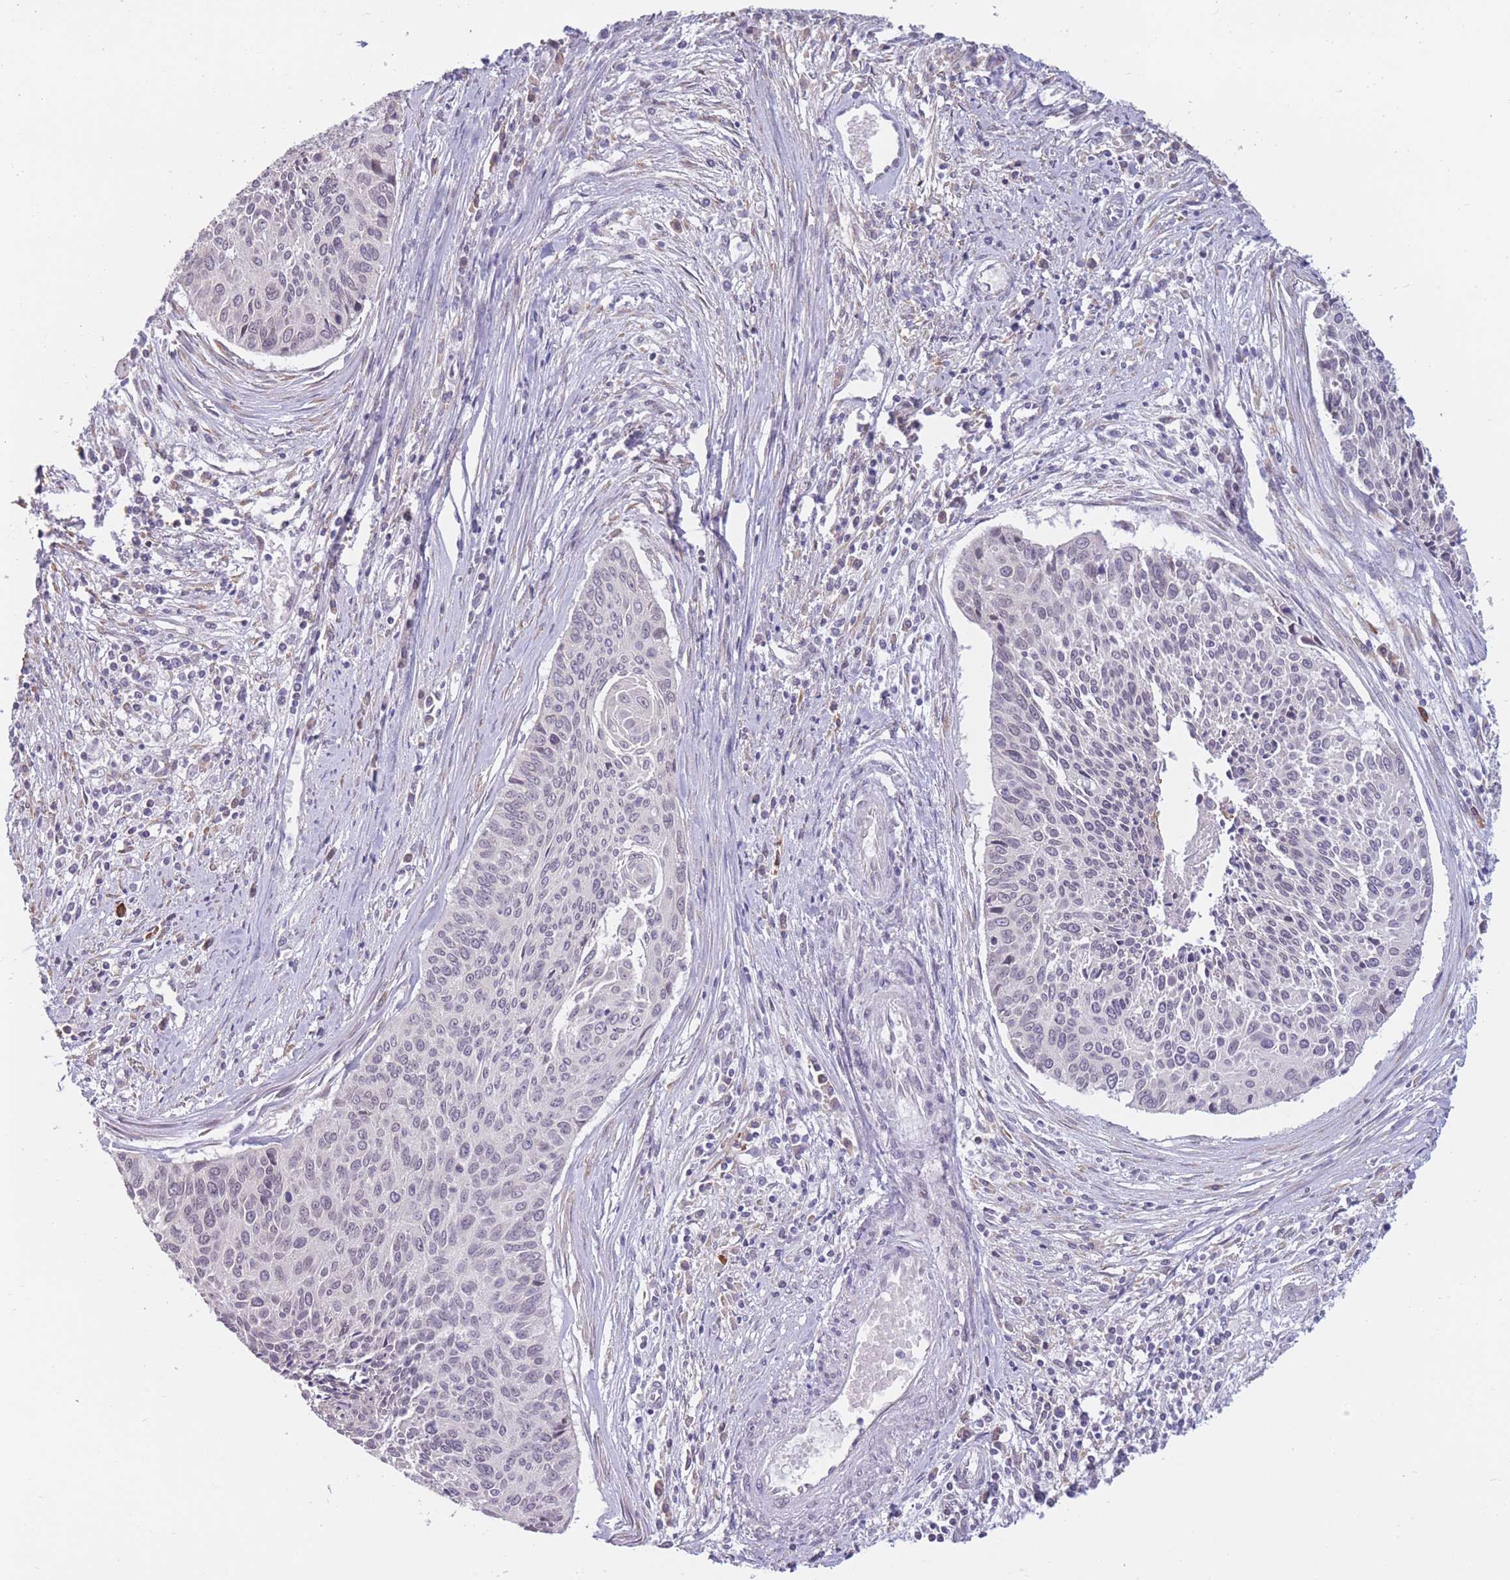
{"staining": {"intensity": "negative", "quantity": "none", "location": "none"}, "tissue": "cervical cancer", "cell_type": "Tumor cells", "image_type": "cancer", "snomed": [{"axis": "morphology", "description": "Squamous cell carcinoma, NOS"}, {"axis": "topography", "description": "Cervix"}], "caption": "DAB (3,3'-diaminobenzidine) immunohistochemical staining of squamous cell carcinoma (cervical) exhibits no significant staining in tumor cells.", "gene": "COL27A1", "patient": {"sex": "female", "age": 55}}